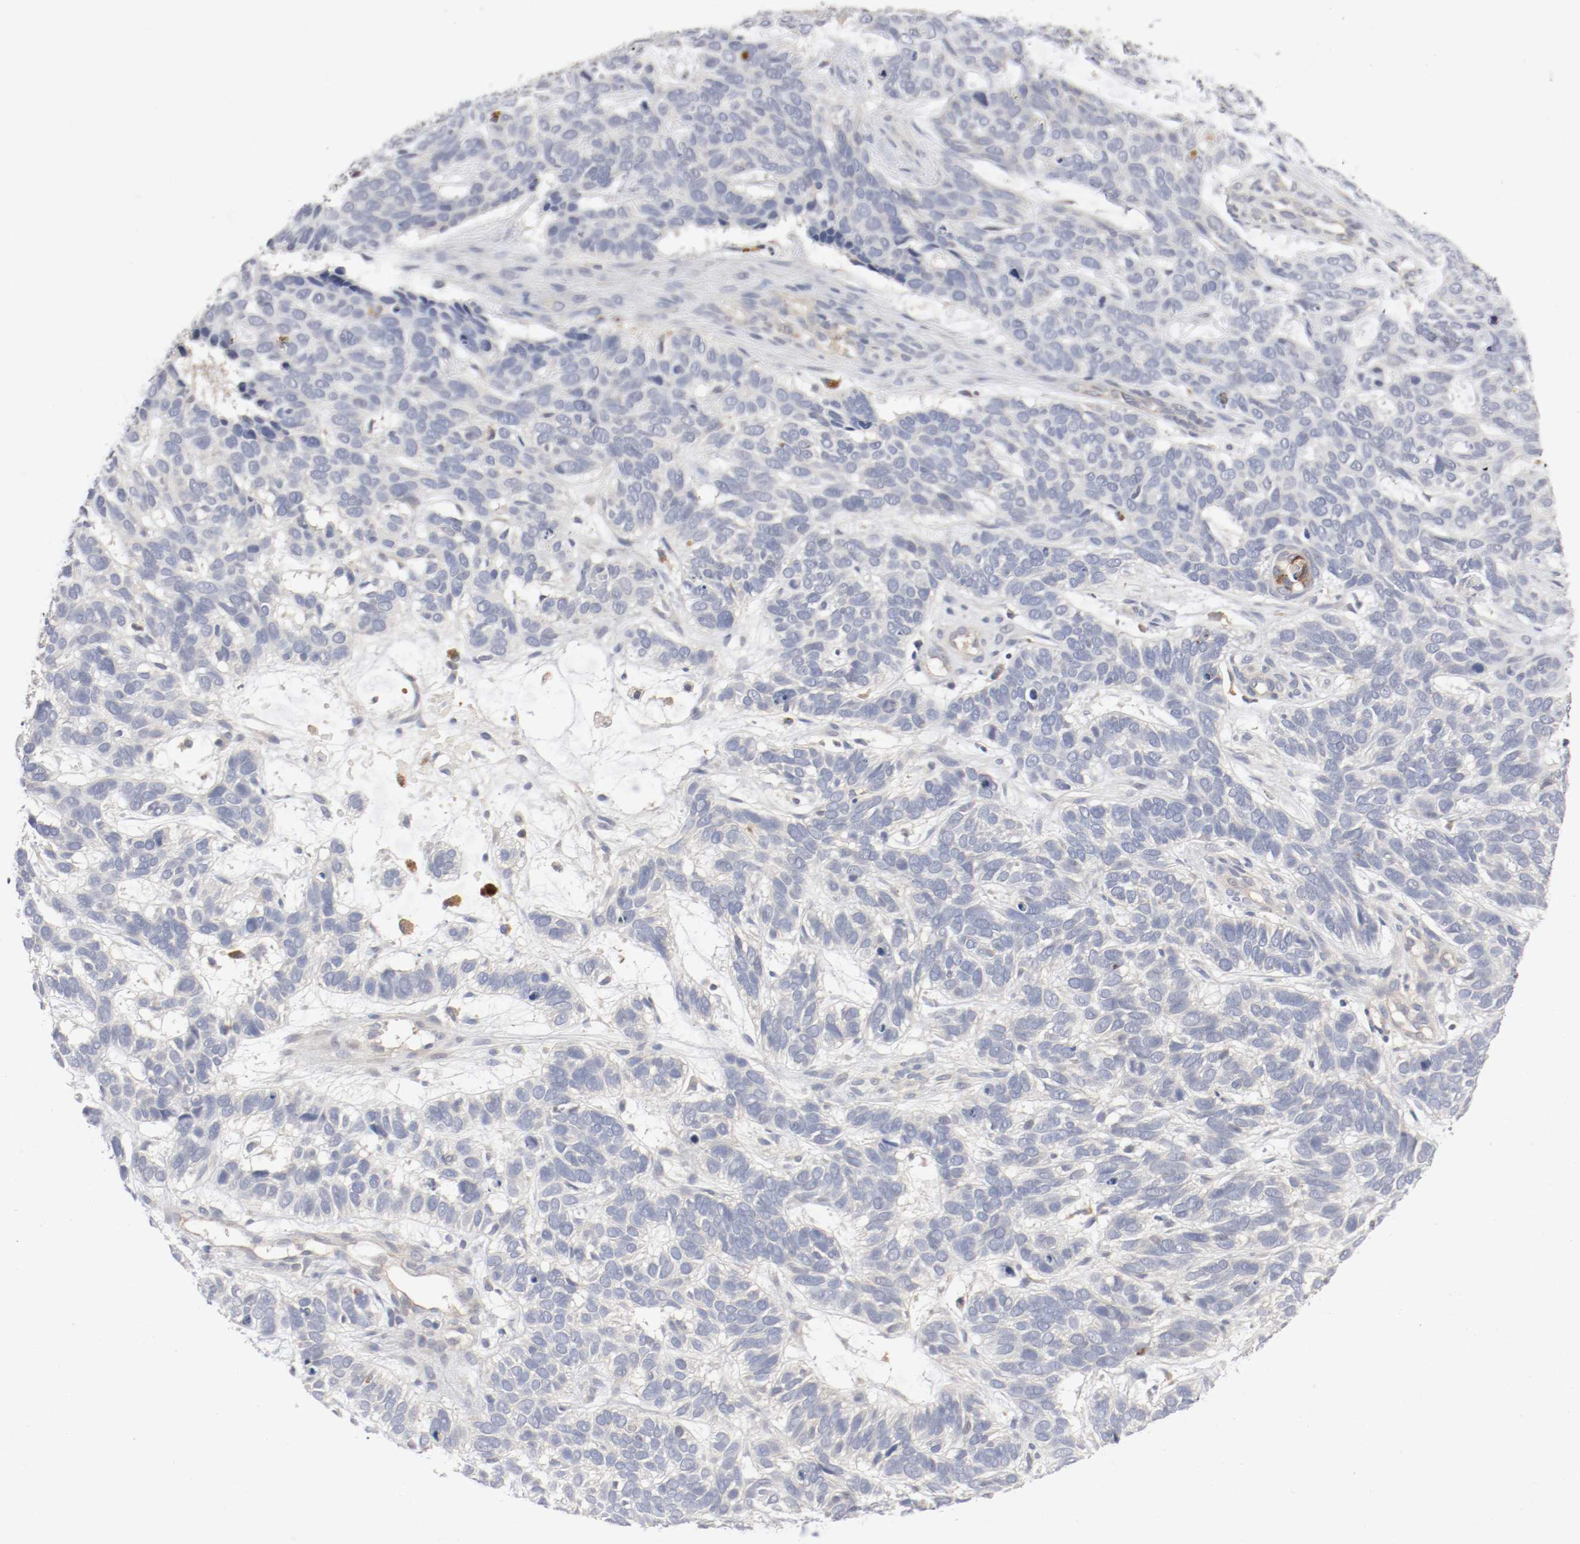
{"staining": {"intensity": "negative", "quantity": "none", "location": "none"}, "tissue": "skin cancer", "cell_type": "Tumor cells", "image_type": "cancer", "snomed": [{"axis": "morphology", "description": "Basal cell carcinoma"}, {"axis": "topography", "description": "Skin"}], "caption": "This photomicrograph is of basal cell carcinoma (skin) stained with immunohistochemistry (IHC) to label a protein in brown with the nuclei are counter-stained blue. There is no positivity in tumor cells. (Immunohistochemistry, brightfield microscopy, high magnification).", "gene": "REN", "patient": {"sex": "male", "age": 87}}